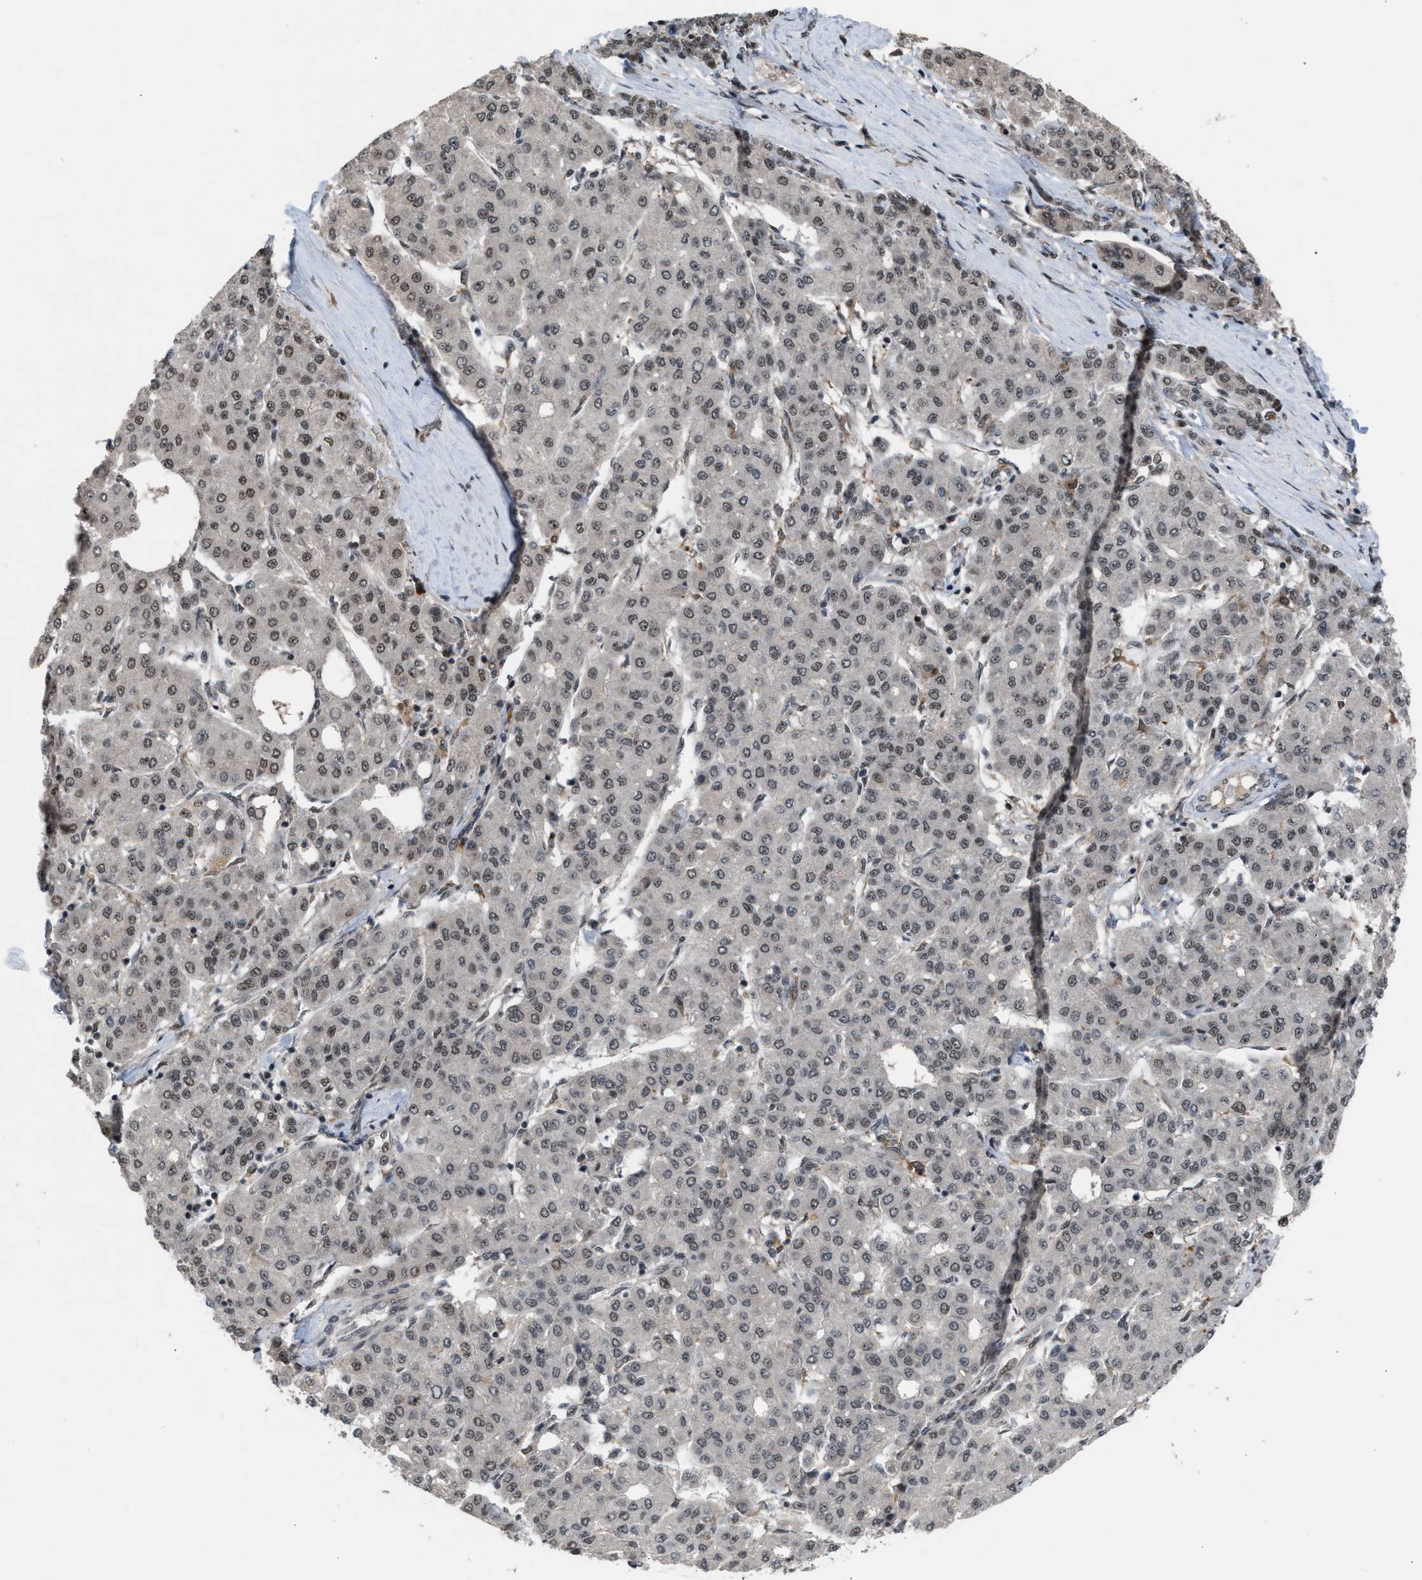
{"staining": {"intensity": "moderate", "quantity": "25%-75%", "location": "nuclear"}, "tissue": "liver cancer", "cell_type": "Tumor cells", "image_type": "cancer", "snomed": [{"axis": "morphology", "description": "Carcinoma, Hepatocellular, NOS"}, {"axis": "topography", "description": "Liver"}], "caption": "The image reveals a brown stain indicating the presence of a protein in the nuclear of tumor cells in liver cancer (hepatocellular carcinoma).", "gene": "PRPF4", "patient": {"sex": "male", "age": 65}}